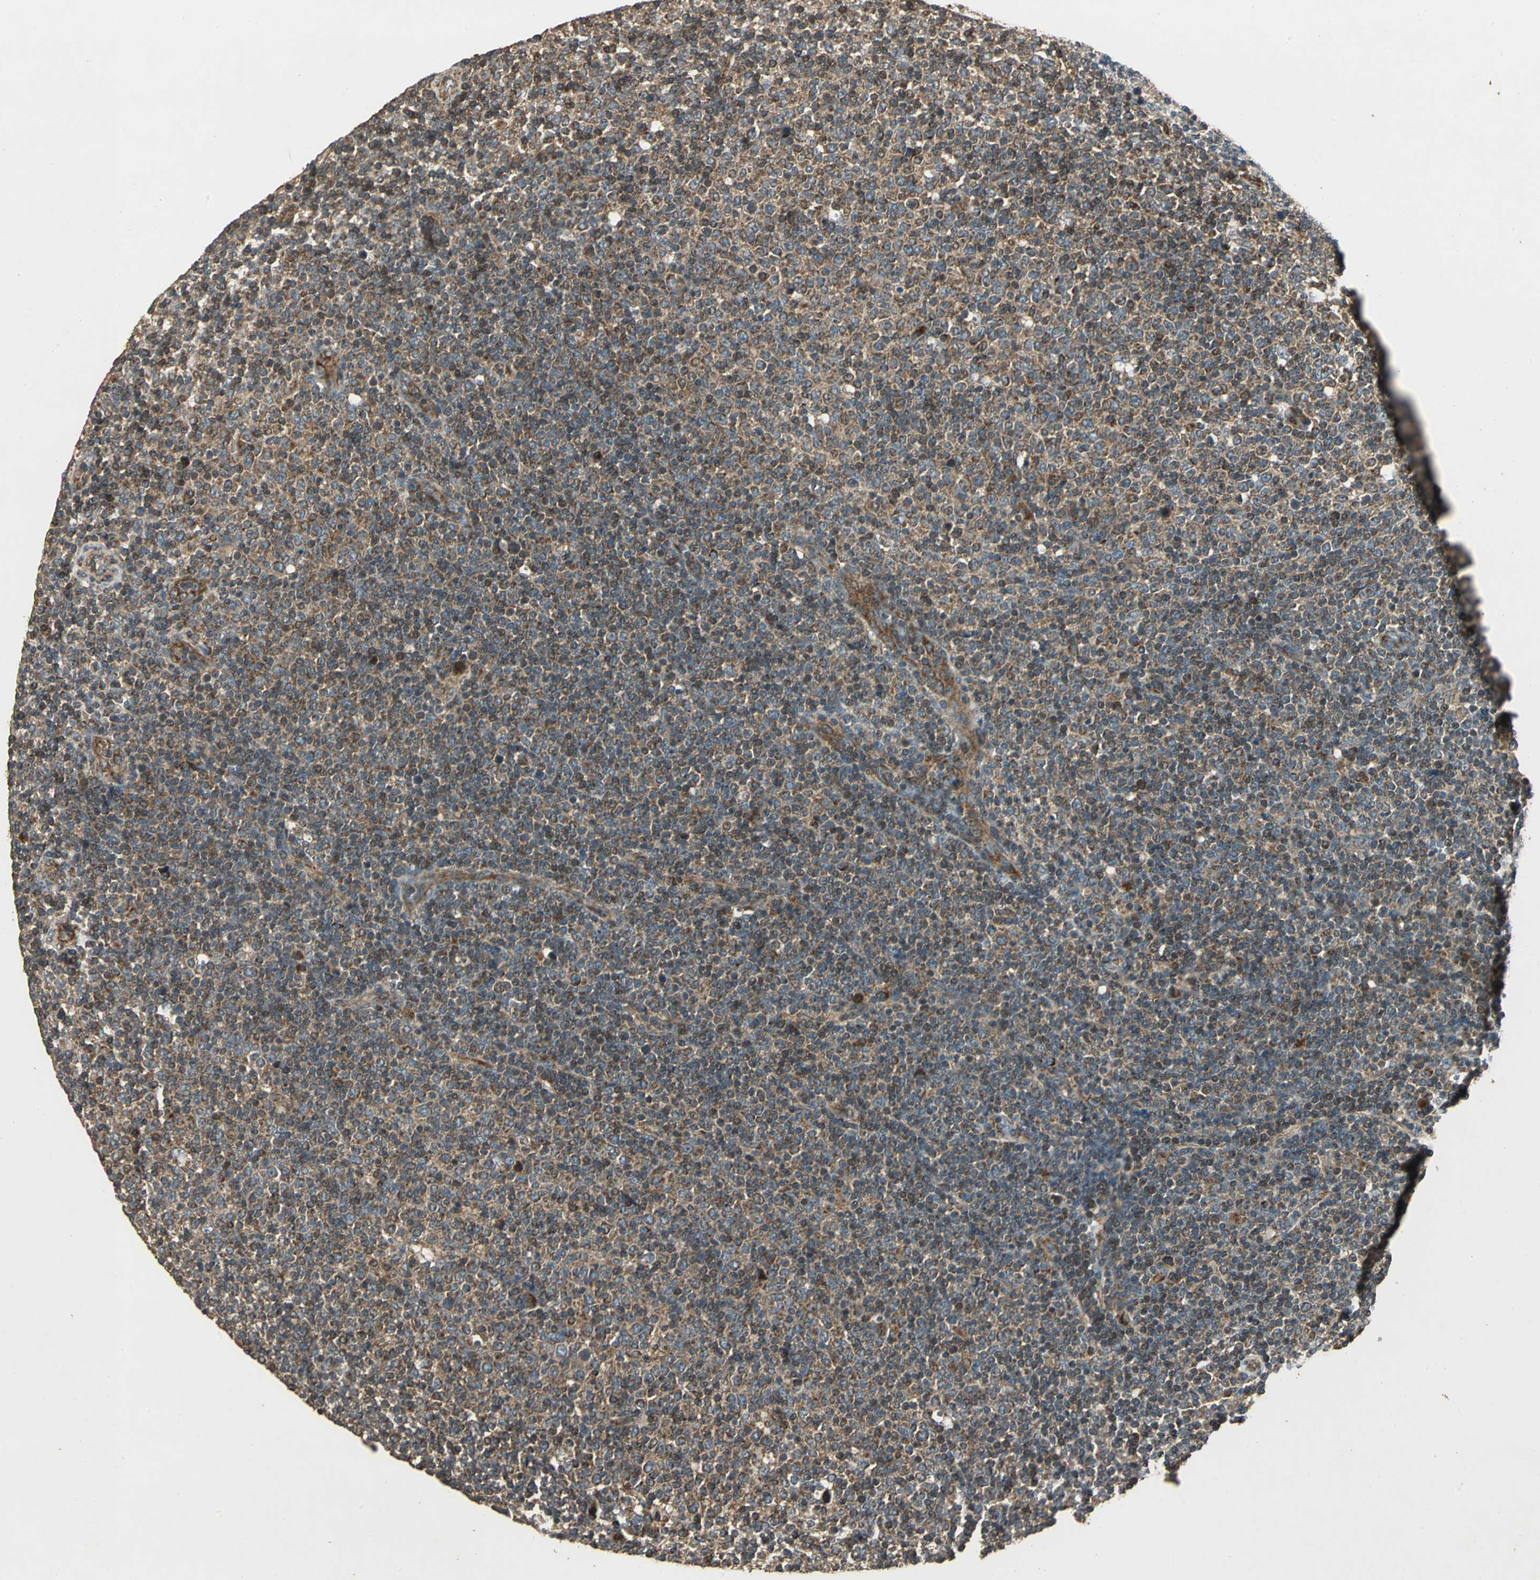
{"staining": {"intensity": "moderate", "quantity": ">75%", "location": "cytoplasmic/membranous"}, "tissue": "lymphoma", "cell_type": "Tumor cells", "image_type": "cancer", "snomed": [{"axis": "morphology", "description": "Malignant lymphoma, non-Hodgkin's type, Low grade"}, {"axis": "topography", "description": "Lymph node"}], "caption": "A brown stain shows moderate cytoplasmic/membranous staining of a protein in human low-grade malignant lymphoma, non-Hodgkin's type tumor cells. The staining was performed using DAB (3,3'-diaminobenzidine) to visualize the protein expression in brown, while the nuclei were stained in blue with hematoxylin (Magnification: 20x).", "gene": "KANK1", "patient": {"sex": "male", "age": 70}}